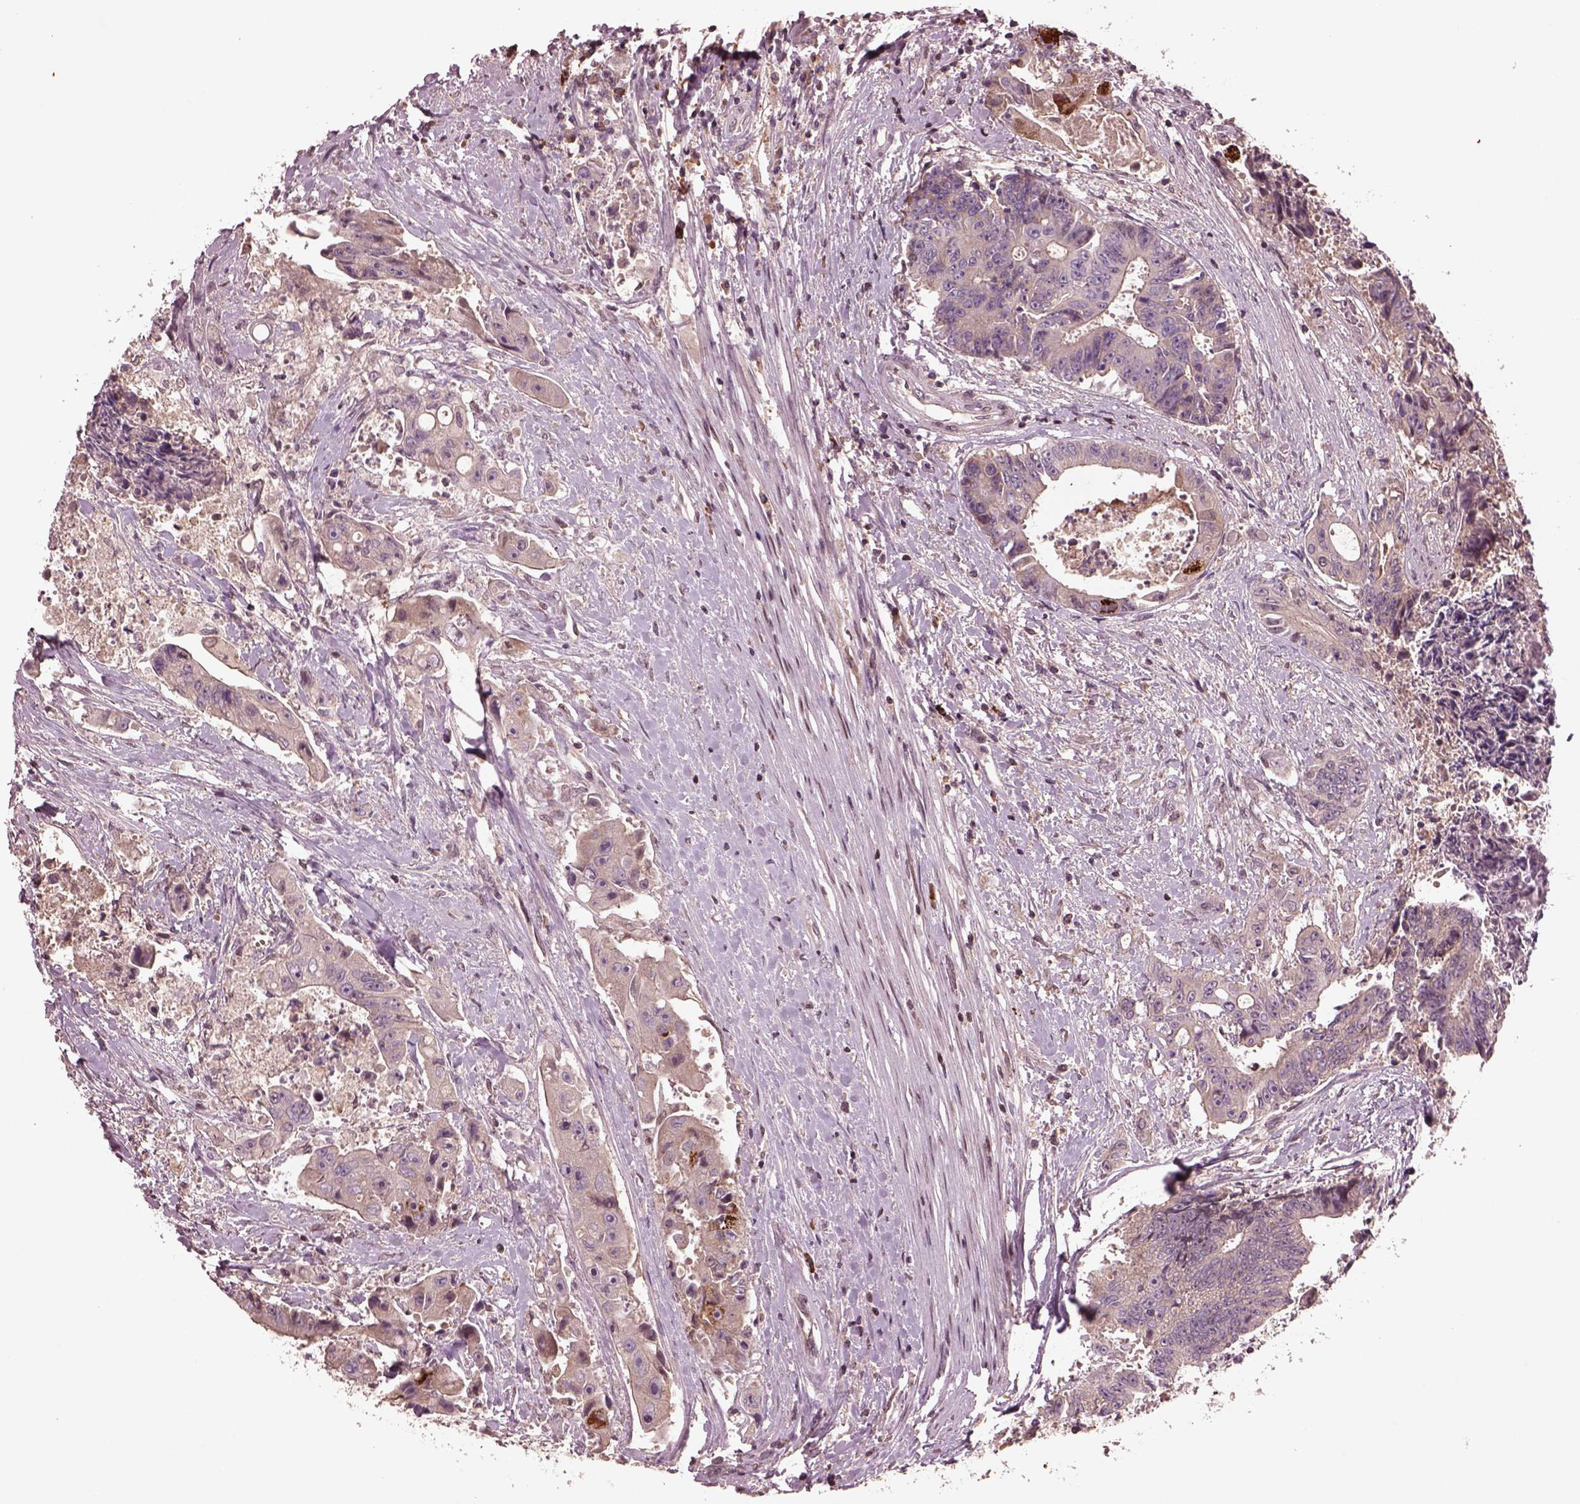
{"staining": {"intensity": "negative", "quantity": "none", "location": "none"}, "tissue": "colorectal cancer", "cell_type": "Tumor cells", "image_type": "cancer", "snomed": [{"axis": "morphology", "description": "Adenocarcinoma, NOS"}, {"axis": "topography", "description": "Rectum"}], "caption": "Immunohistochemical staining of adenocarcinoma (colorectal) shows no significant staining in tumor cells.", "gene": "PTX4", "patient": {"sex": "male", "age": 54}}